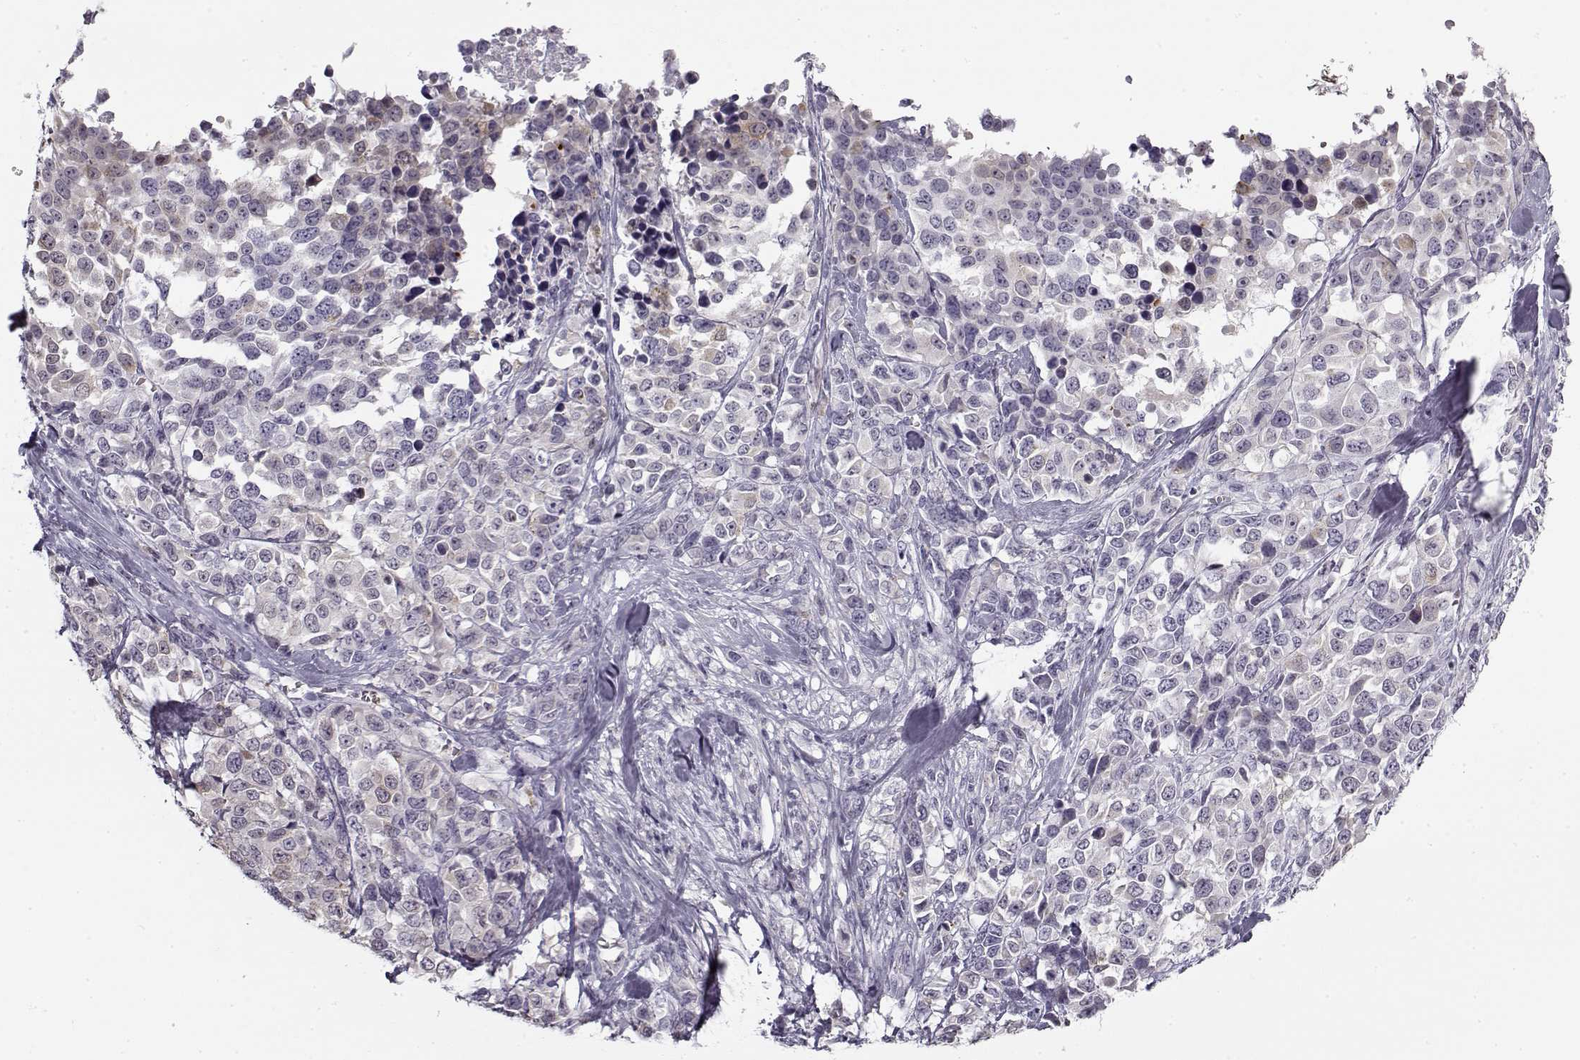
{"staining": {"intensity": "negative", "quantity": "none", "location": "none"}, "tissue": "melanoma", "cell_type": "Tumor cells", "image_type": "cancer", "snomed": [{"axis": "morphology", "description": "Malignant melanoma, Metastatic site"}, {"axis": "topography", "description": "Skin"}], "caption": "DAB immunohistochemical staining of human malignant melanoma (metastatic site) shows no significant staining in tumor cells.", "gene": "SNCA", "patient": {"sex": "male", "age": 84}}